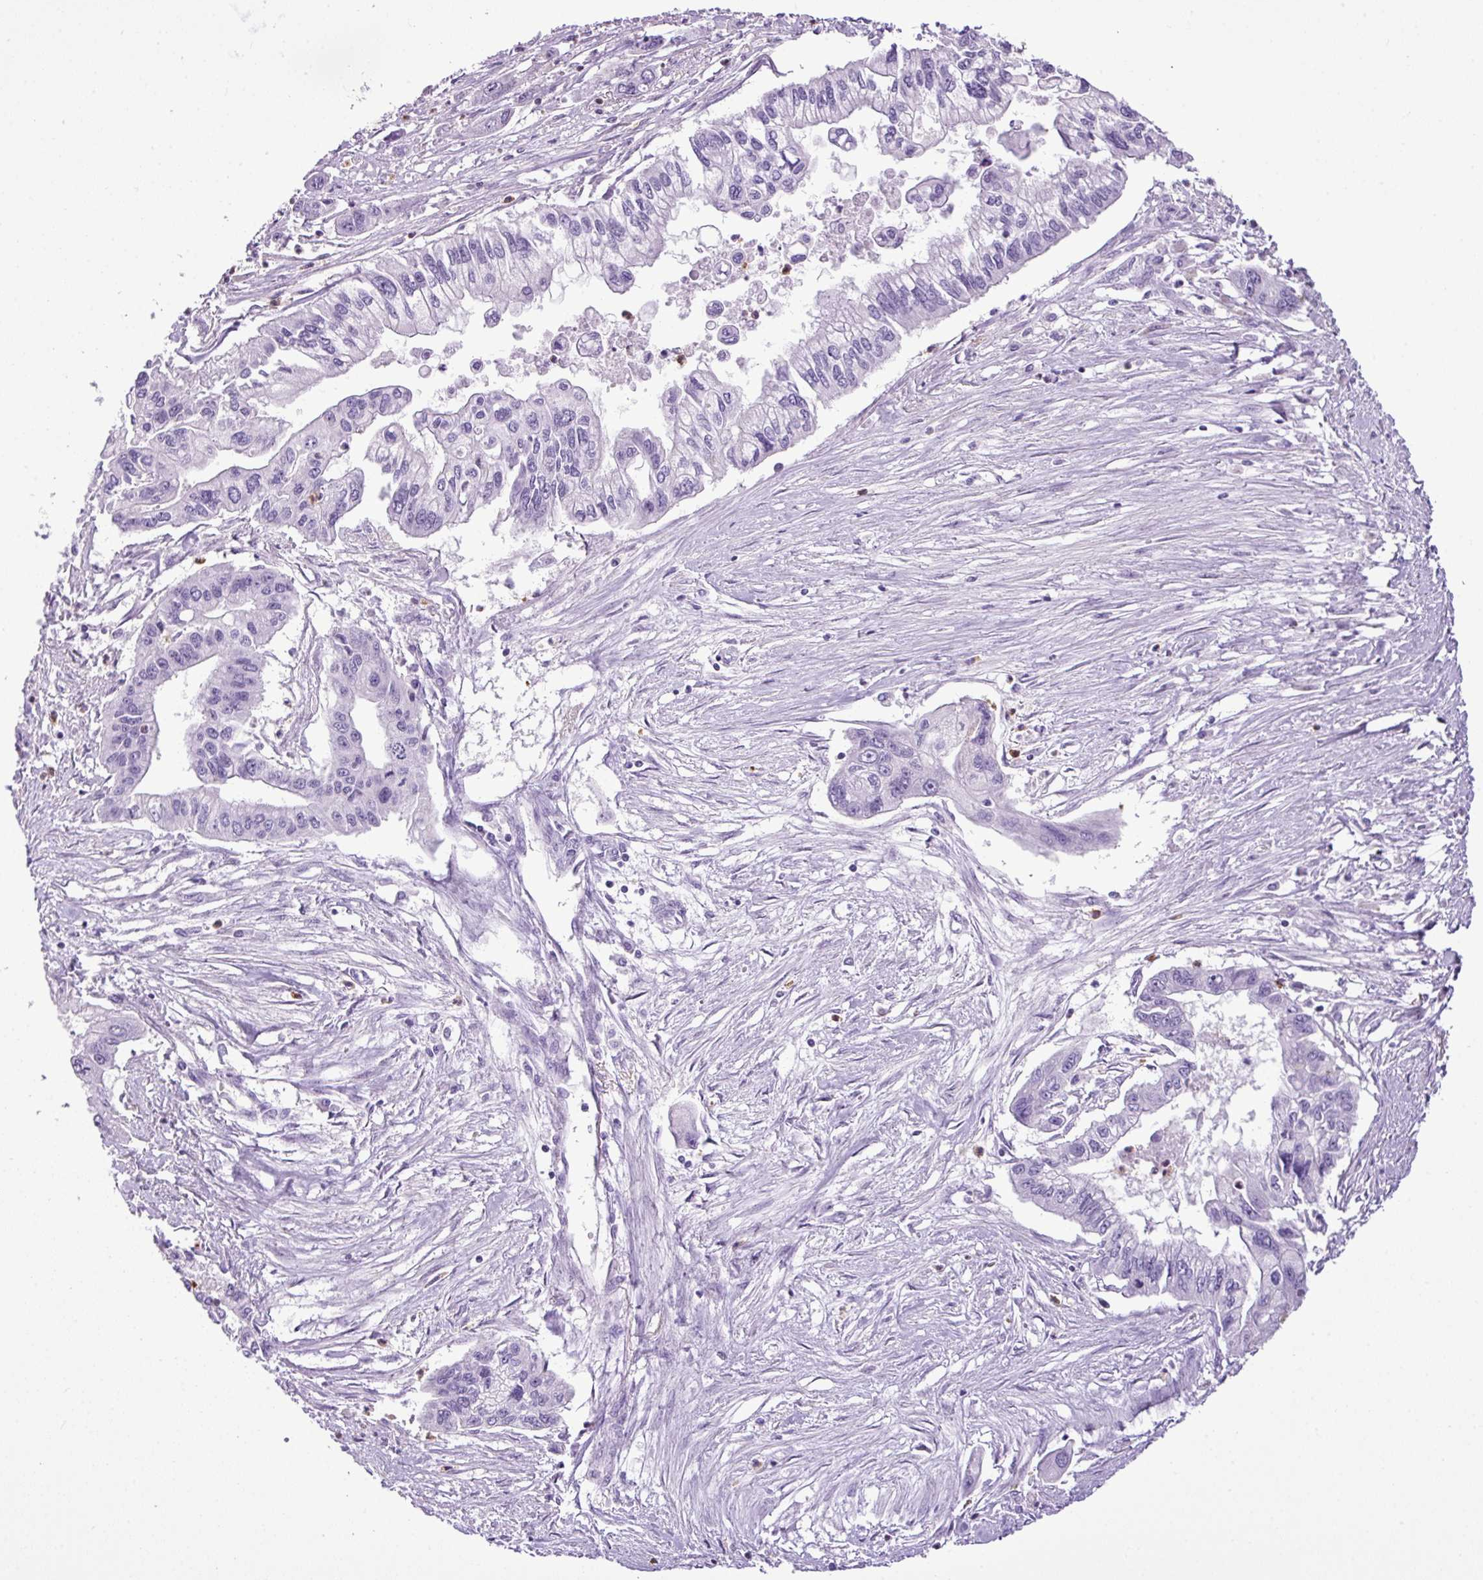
{"staining": {"intensity": "negative", "quantity": "none", "location": "none"}, "tissue": "pancreatic cancer", "cell_type": "Tumor cells", "image_type": "cancer", "snomed": [{"axis": "morphology", "description": "Adenocarcinoma, NOS"}, {"axis": "topography", "description": "Pancreas"}], "caption": "High magnification brightfield microscopy of adenocarcinoma (pancreatic) stained with DAB (3,3'-diaminobenzidine) (brown) and counterstained with hematoxylin (blue): tumor cells show no significant positivity.", "gene": "HTR3E", "patient": {"sex": "male", "age": 62}}